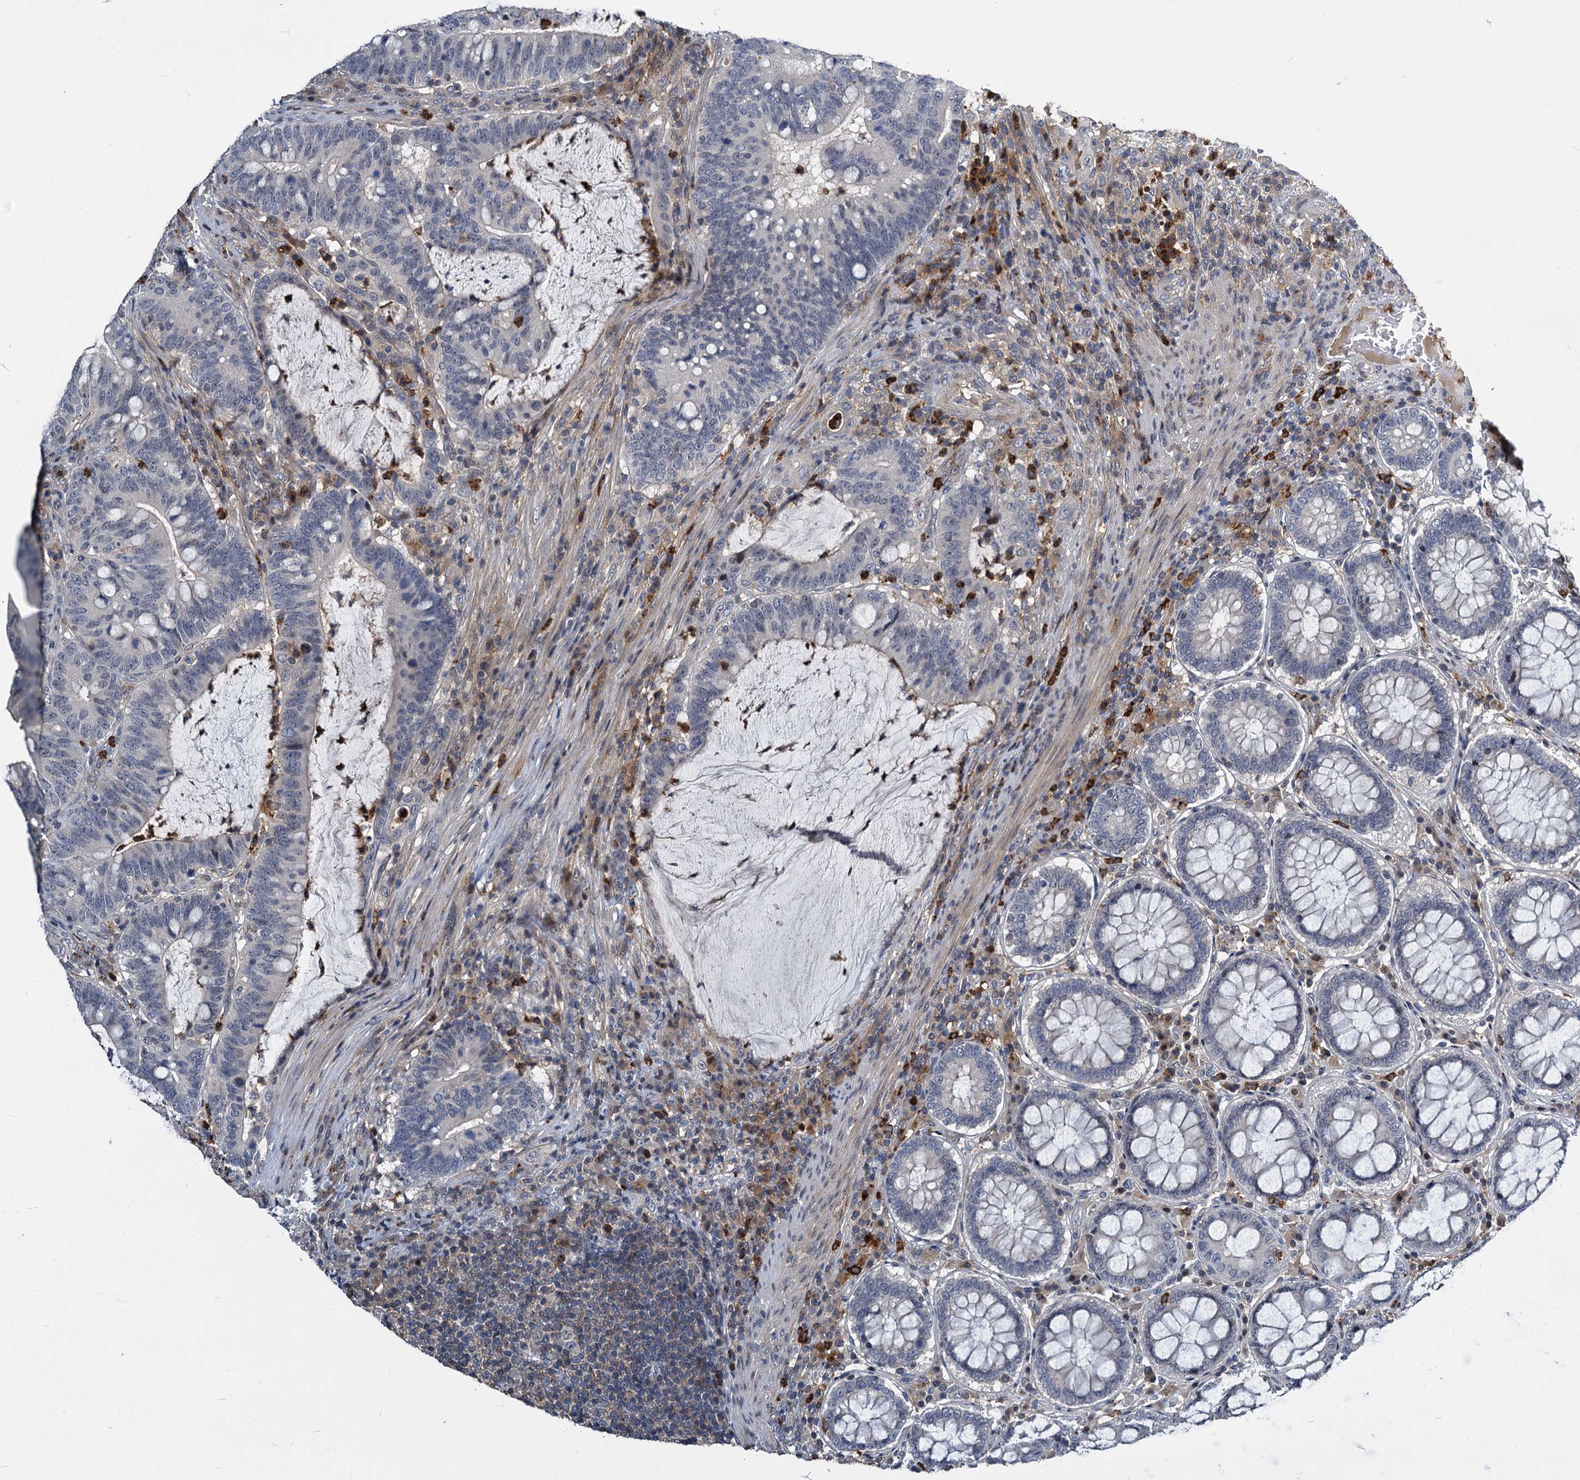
{"staining": {"intensity": "negative", "quantity": "none", "location": "none"}, "tissue": "colorectal cancer", "cell_type": "Tumor cells", "image_type": "cancer", "snomed": [{"axis": "morphology", "description": "Adenocarcinoma, NOS"}, {"axis": "topography", "description": "Colon"}], "caption": "Immunohistochemical staining of human colorectal cancer (adenocarcinoma) reveals no significant positivity in tumor cells.", "gene": "ATG101", "patient": {"sex": "female", "age": 66}}